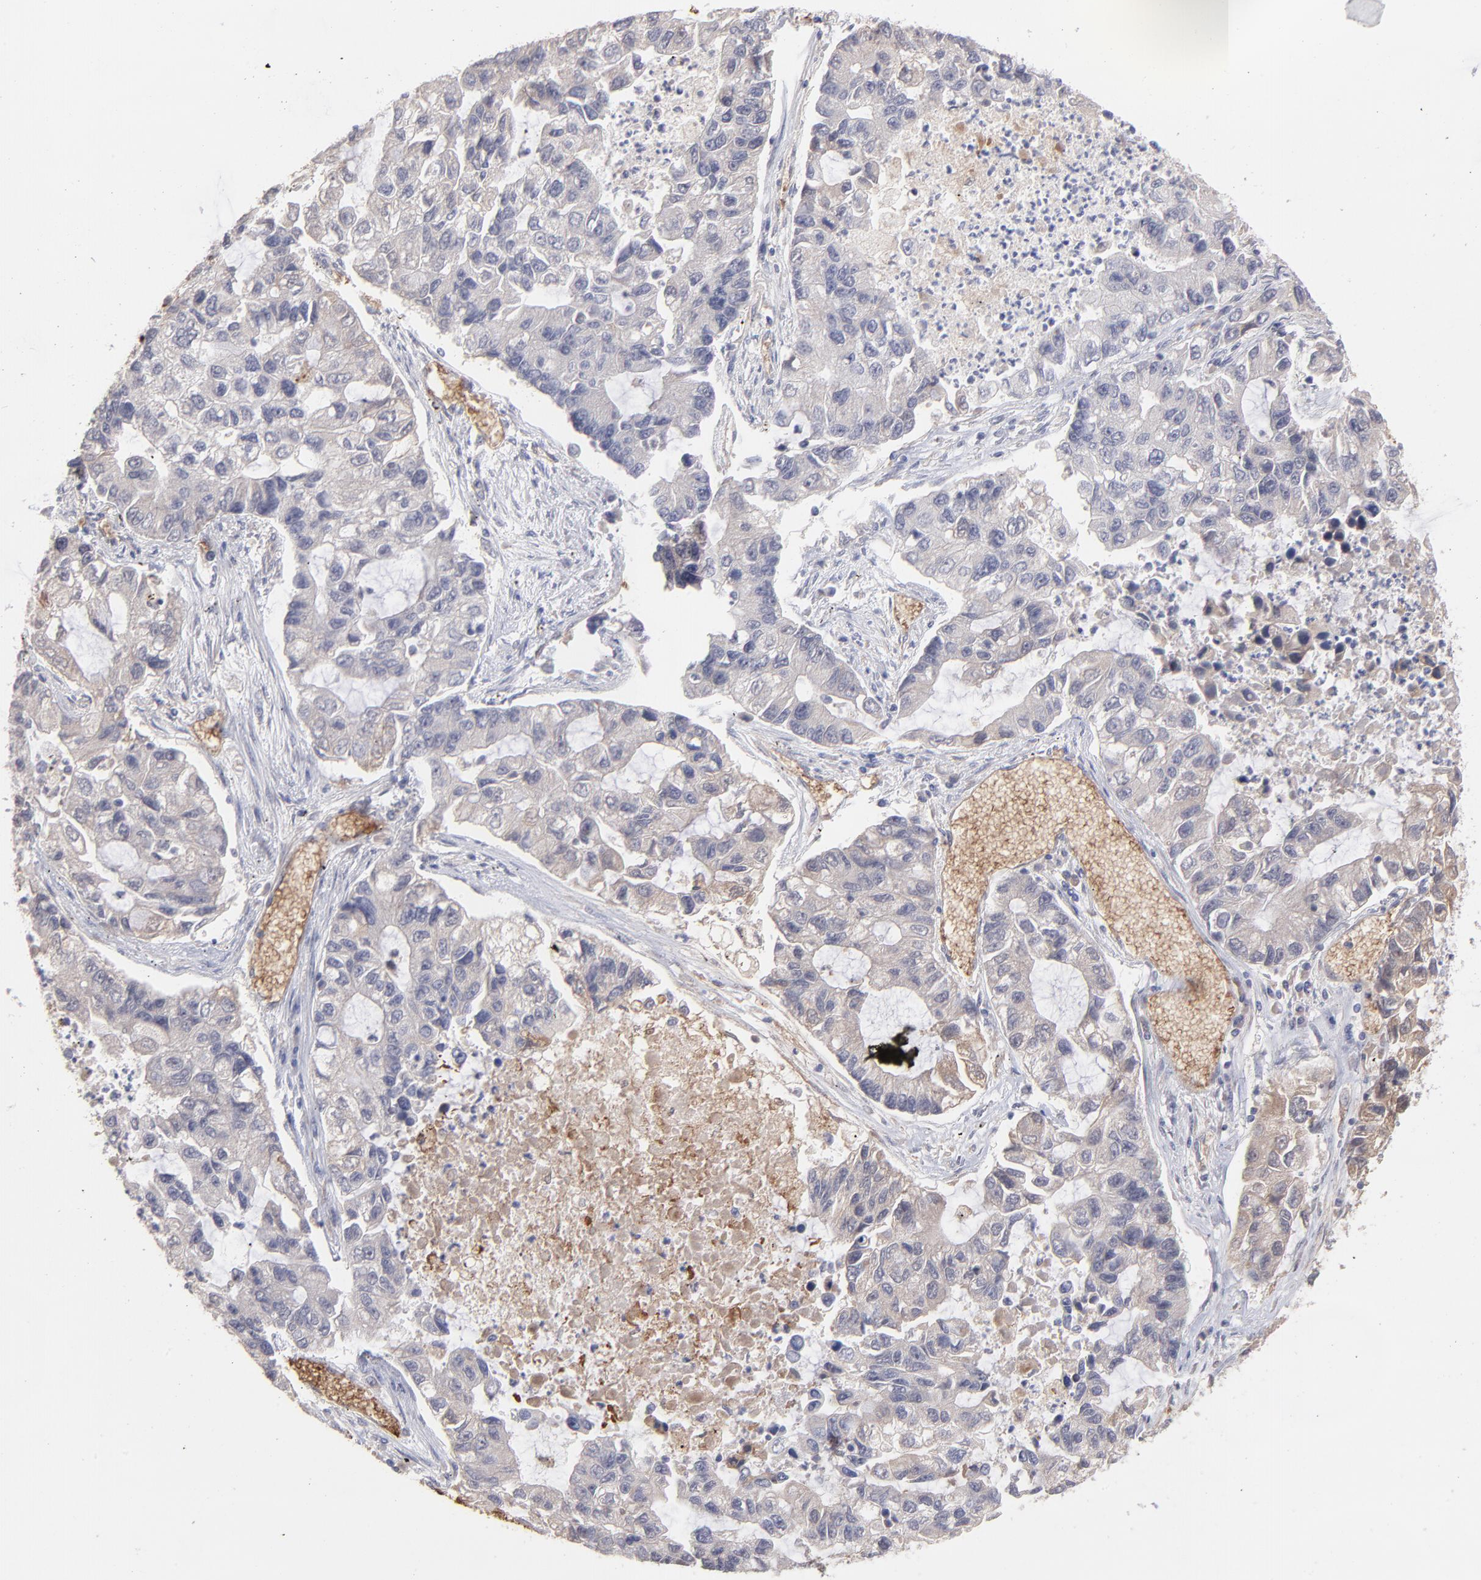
{"staining": {"intensity": "negative", "quantity": "none", "location": "none"}, "tissue": "lung cancer", "cell_type": "Tumor cells", "image_type": "cancer", "snomed": [{"axis": "morphology", "description": "Adenocarcinoma, NOS"}, {"axis": "topography", "description": "Lung"}], "caption": "Adenocarcinoma (lung) stained for a protein using IHC demonstrates no positivity tumor cells.", "gene": "F13B", "patient": {"sex": "female", "age": 51}}